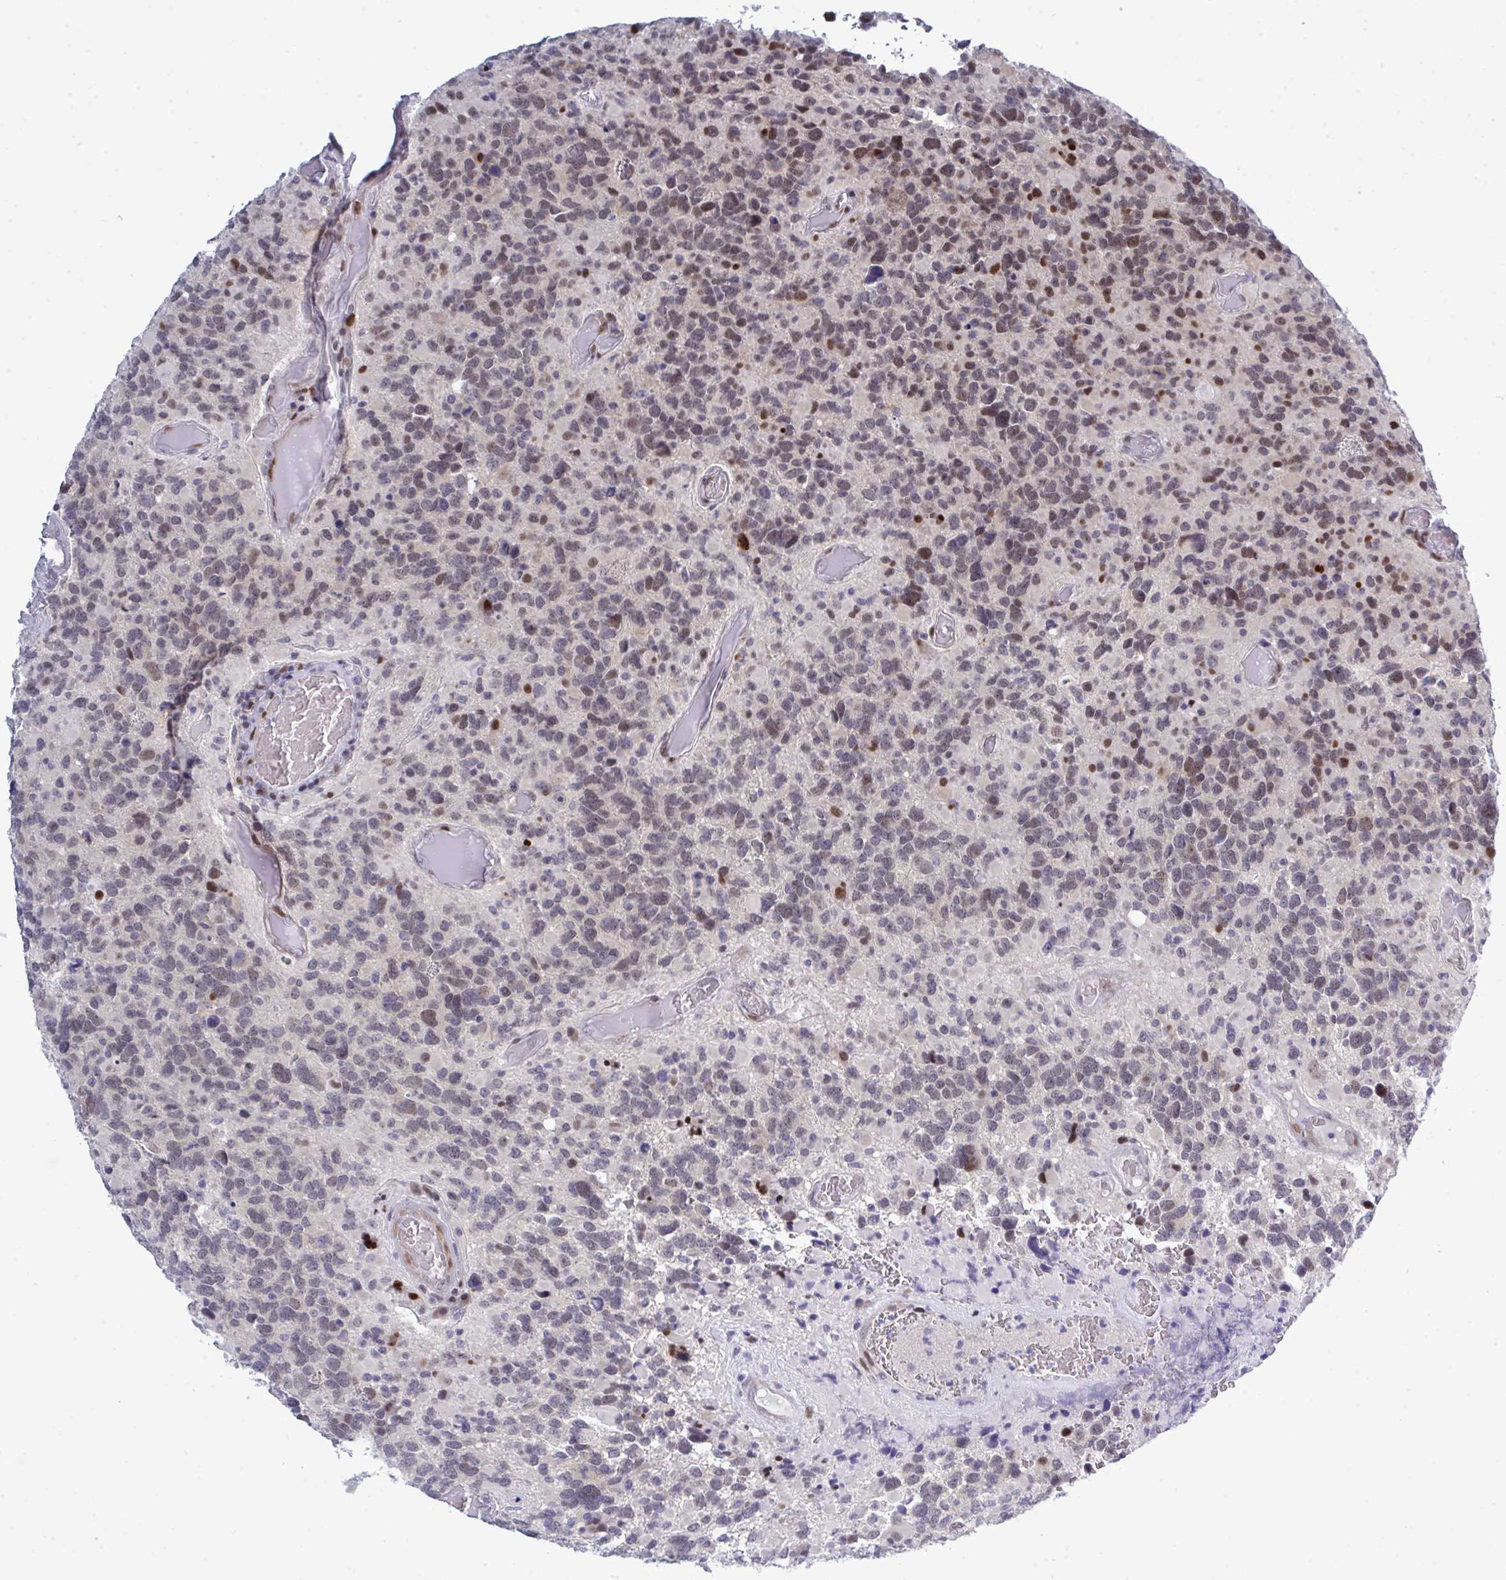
{"staining": {"intensity": "moderate", "quantity": "<25%", "location": "nuclear"}, "tissue": "glioma", "cell_type": "Tumor cells", "image_type": "cancer", "snomed": [{"axis": "morphology", "description": "Glioma, malignant, High grade"}, {"axis": "topography", "description": "Brain"}], "caption": "Glioma was stained to show a protein in brown. There is low levels of moderate nuclear expression in about <25% of tumor cells.", "gene": "TAB1", "patient": {"sex": "female", "age": 40}}